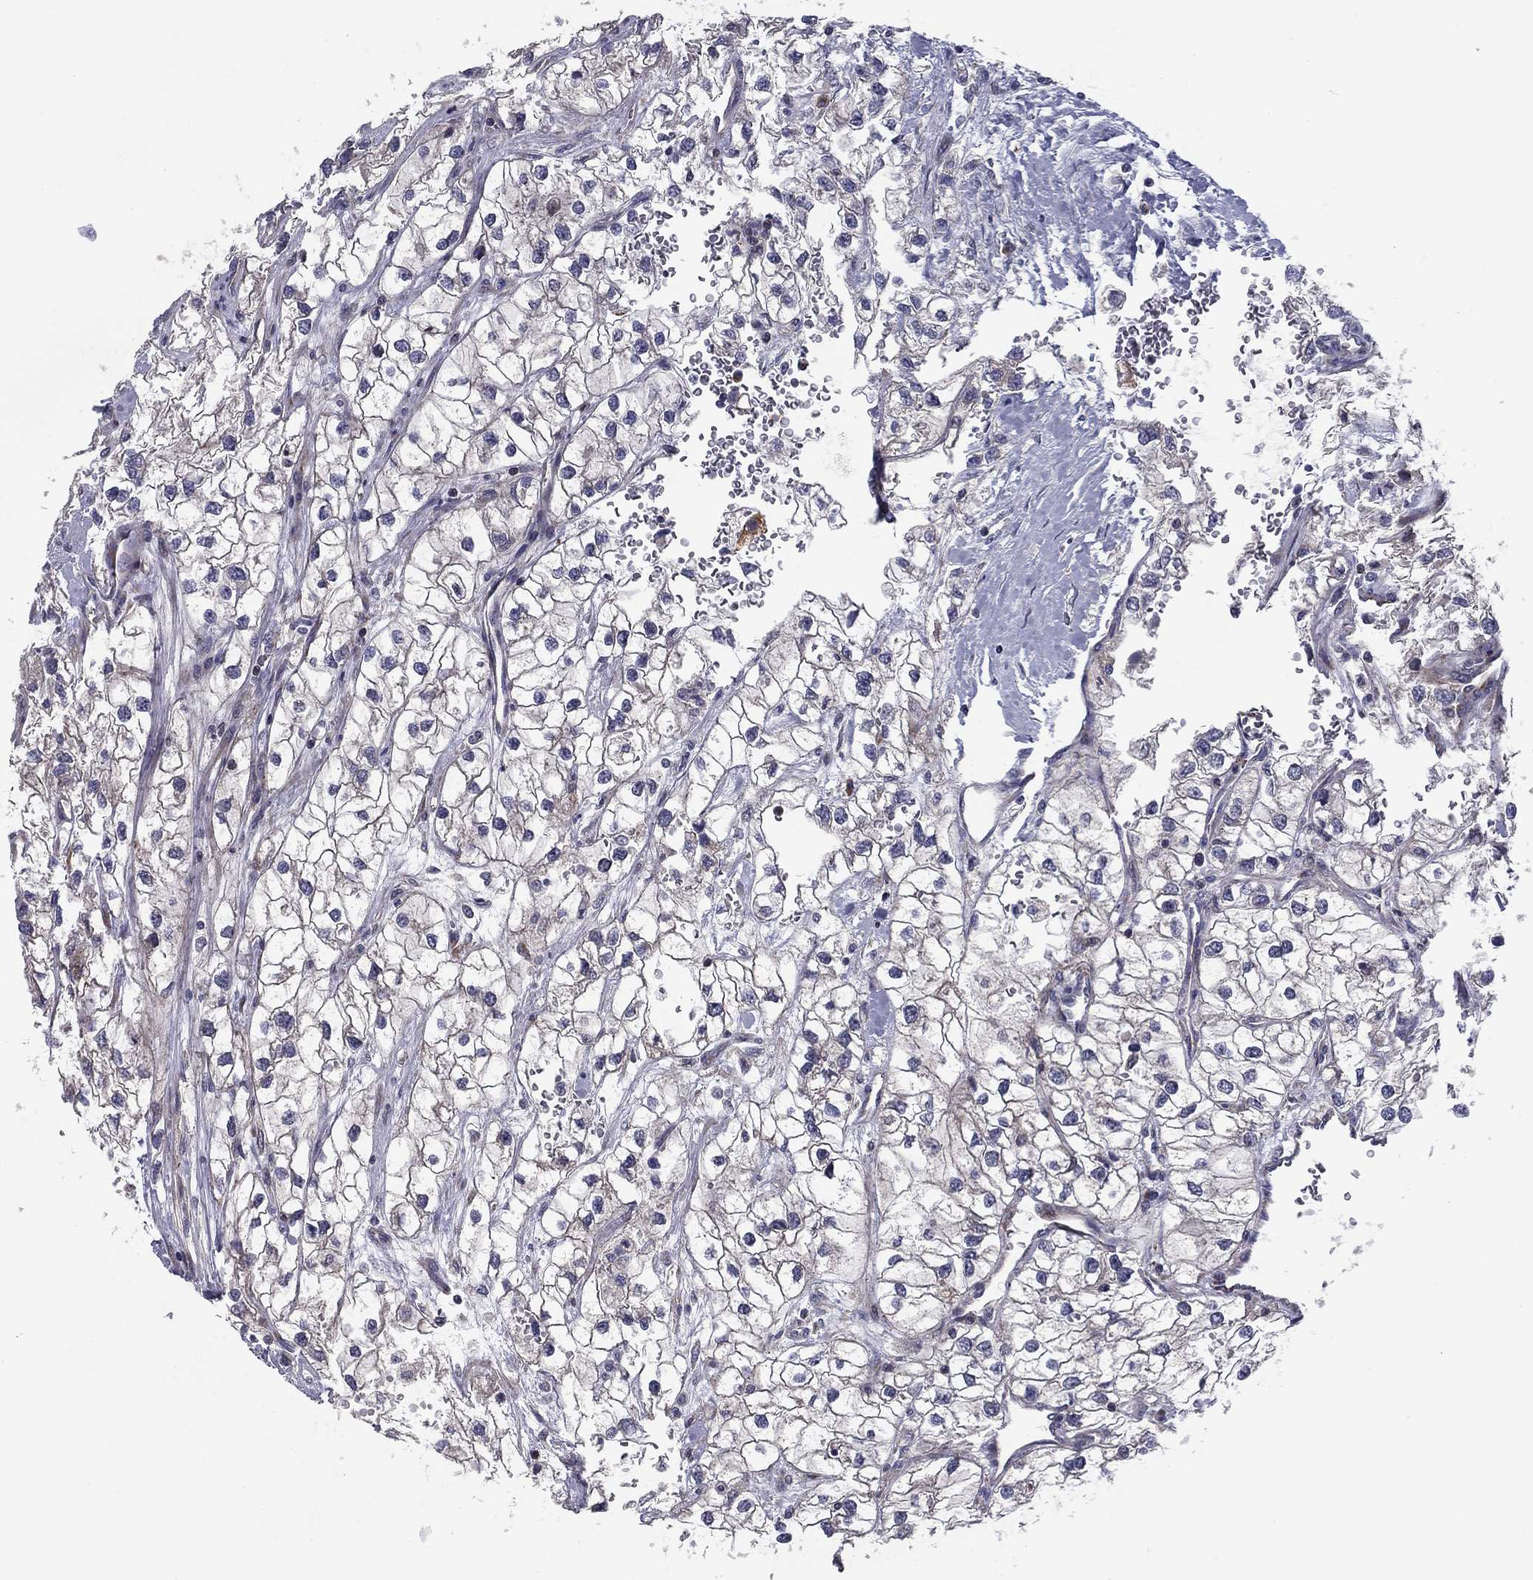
{"staining": {"intensity": "negative", "quantity": "none", "location": "none"}, "tissue": "renal cancer", "cell_type": "Tumor cells", "image_type": "cancer", "snomed": [{"axis": "morphology", "description": "Adenocarcinoma, NOS"}, {"axis": "topography", "description": "Kidney"}], "caption": "The micrograph shows no staining of tumor cells in adenocarcinoma (renal).", "gene": "CLSTN1", "patient": {"sex": "male", "age": 59}}